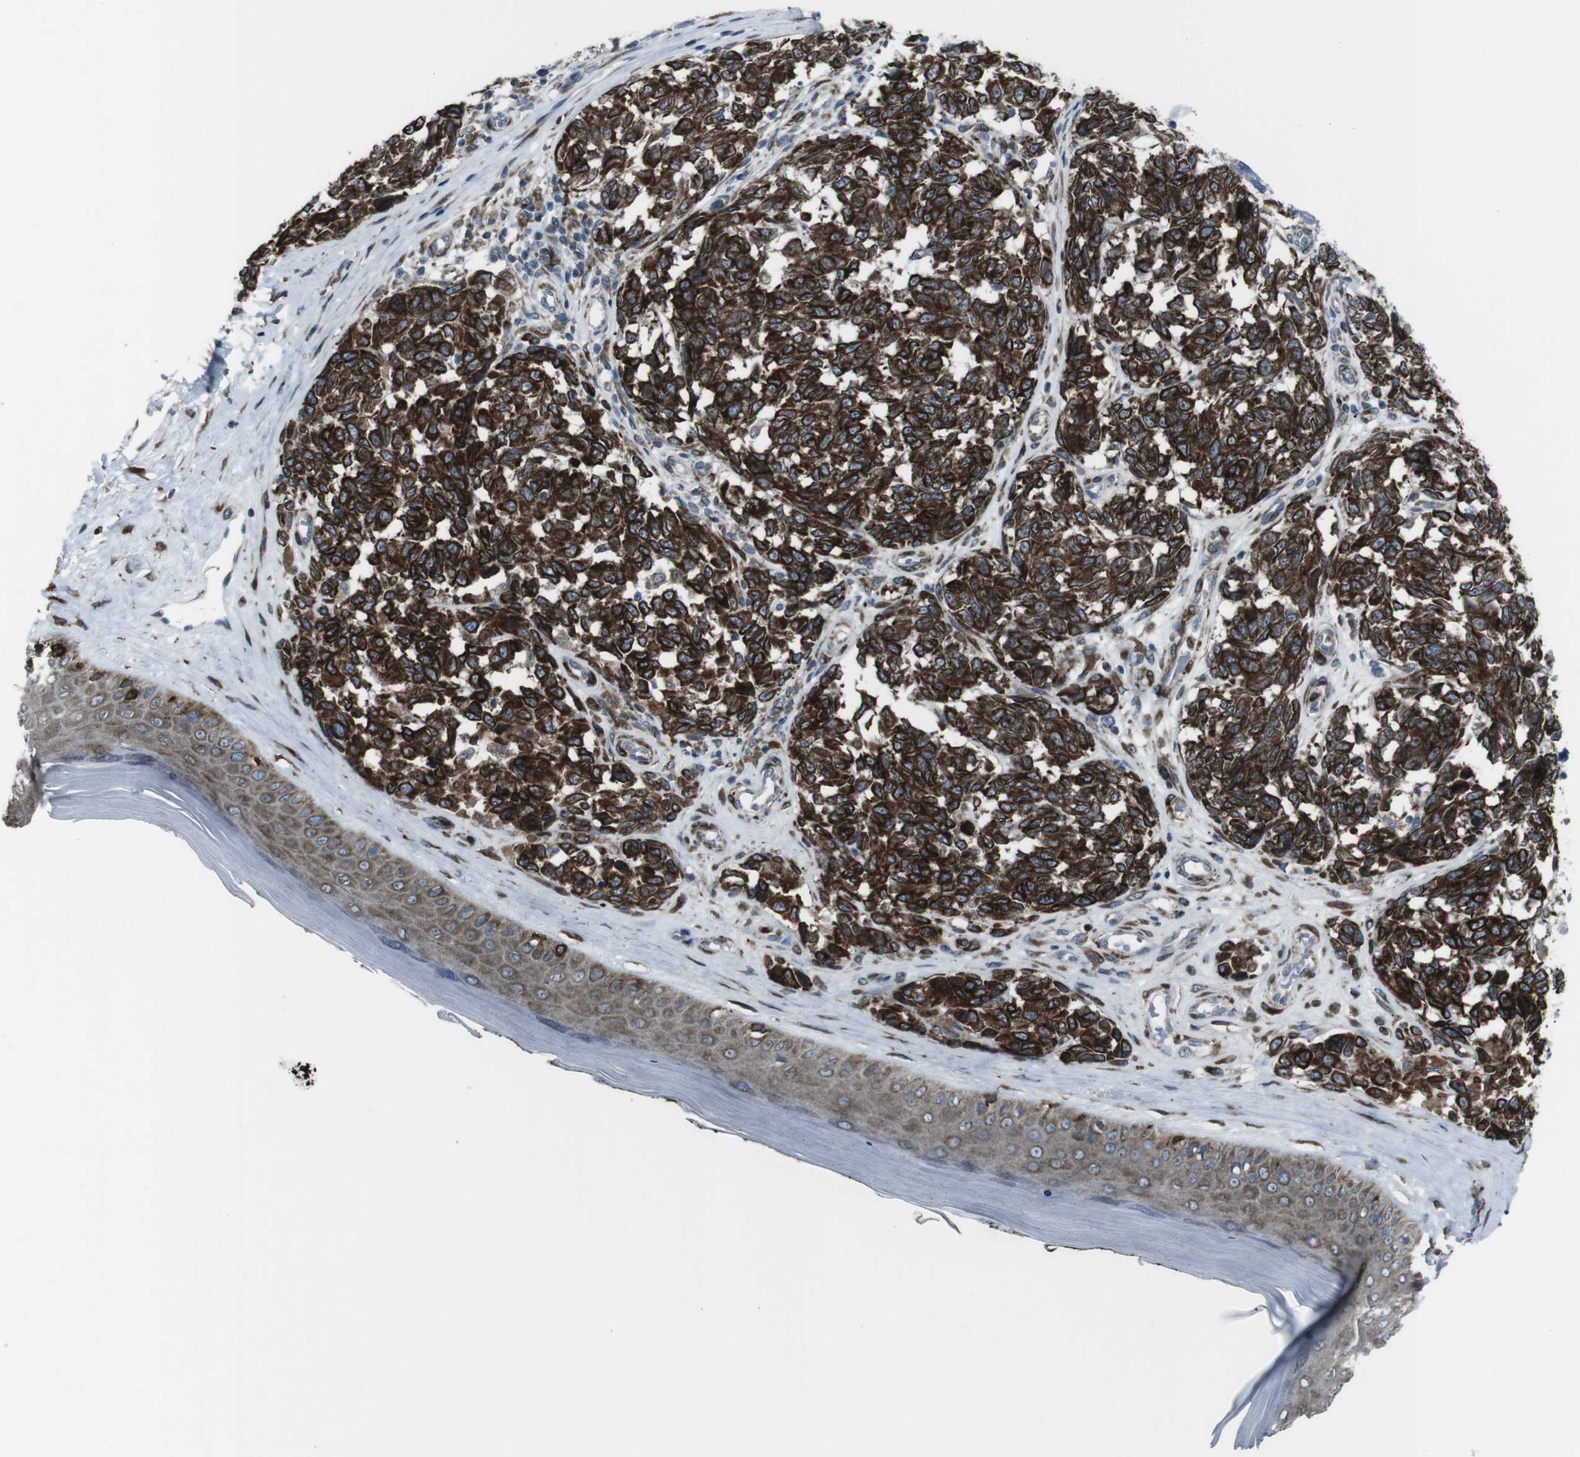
{"staining": {"intensity": "strong", "quantity": ">75%", "location": "cytoplasmic/membranous"}, "tissue": "melanoma", "cell_type": "Tumor cells", "image_type": "cancer", "snomed": [{"axis": "morphology", "description": "Malignant melanoma, NOS"}, {"axis": "topography", "description": "Skin"}], "caption": "Protein expression analysis of human melanoma reveals strong cytoplasmic/membranous positivity in approximately >75% of tumor cells. (Brightfield microscopy of DAB IHC at high magnification).", "gene": "LNPK", "patient": {"sex": "female", "age": 64}}